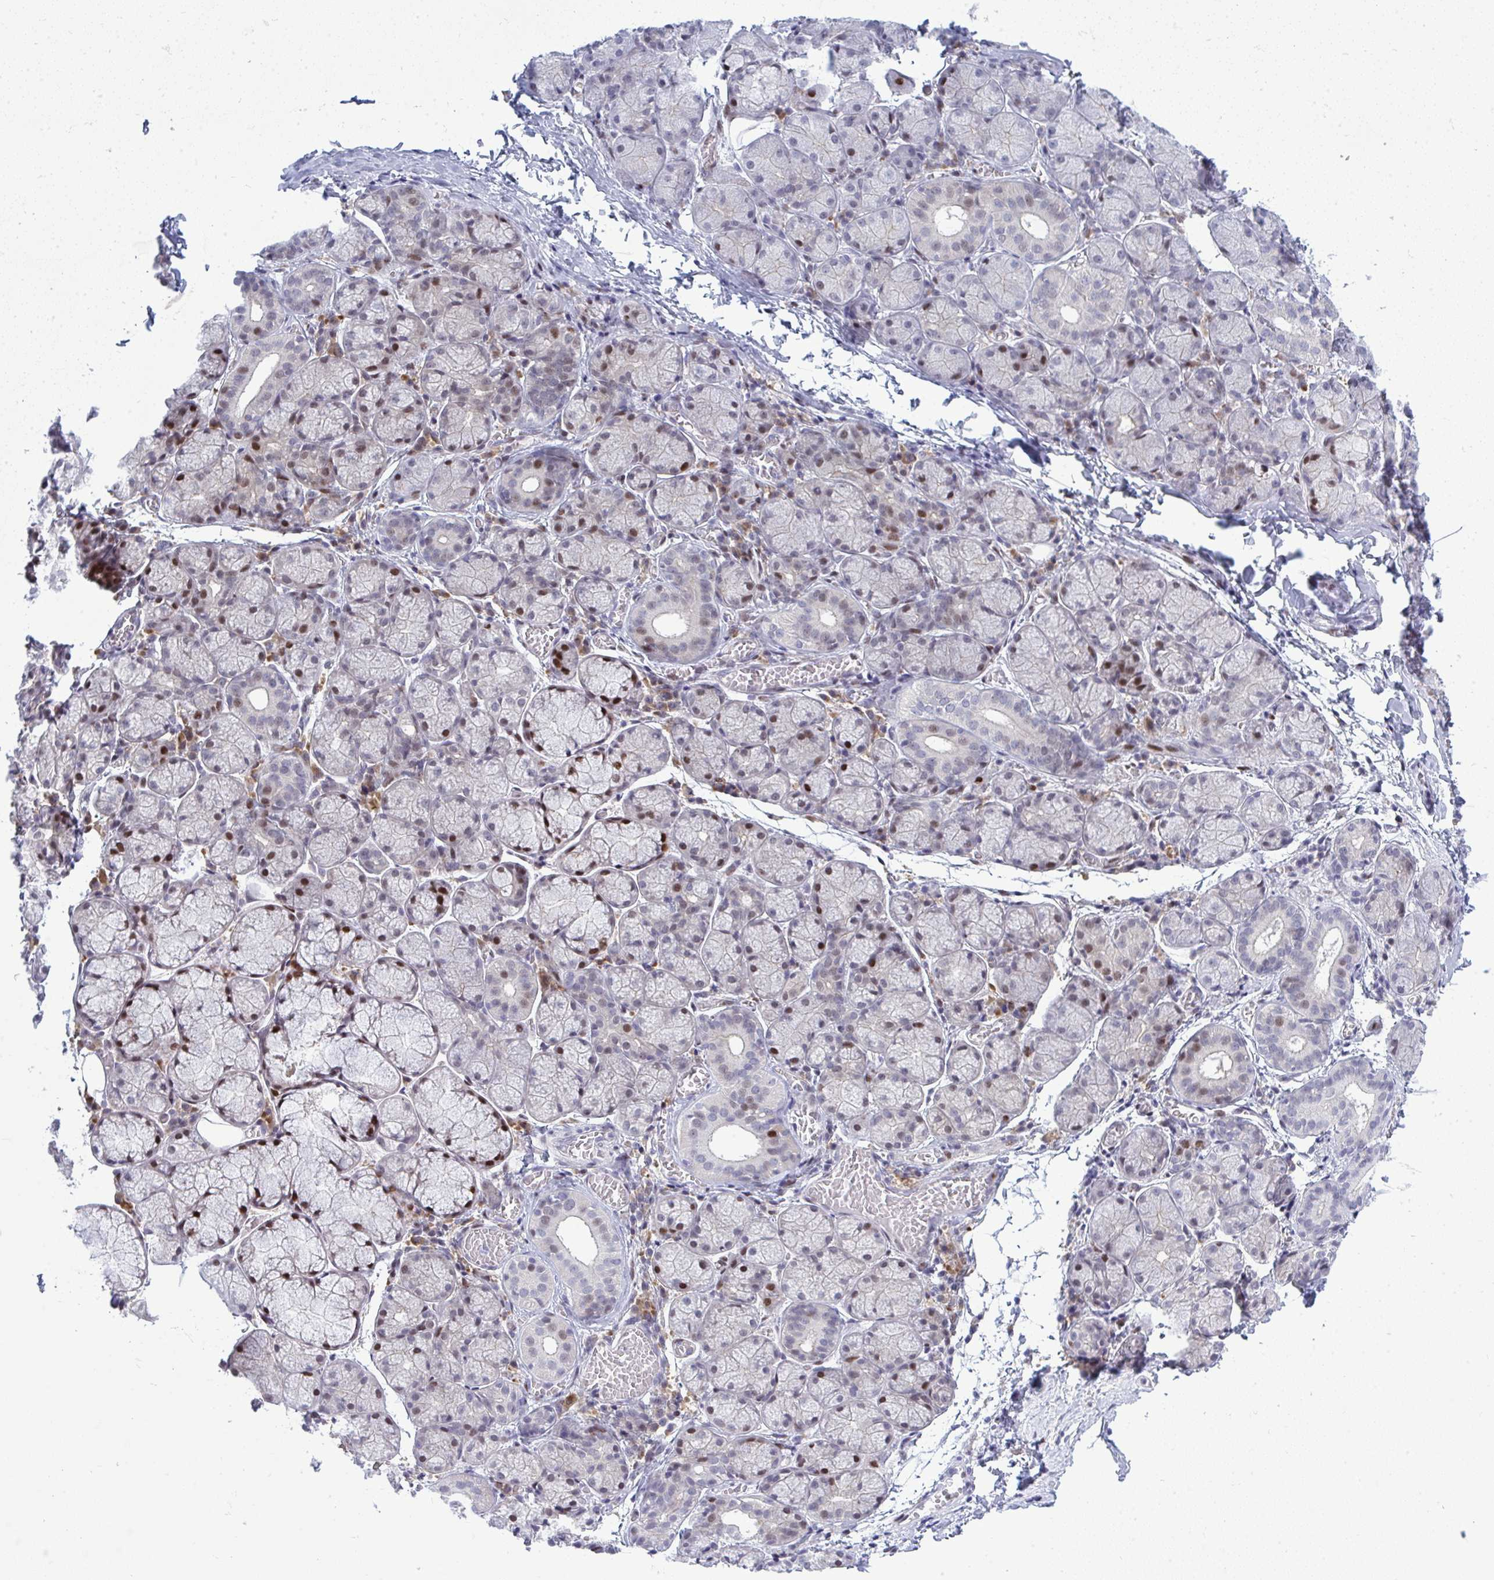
{"staining": {"intensity": "moderate", "quantity": "25%-75%", "location": "nuclear"}, "tissue": "salivary gland", "cell_type": "Glandular cells", "image_type": "normal", "snomed": [{"axis": "morphology", "description": "Normal tissue, NOS"}, {"axis": "topography", "description": "Salivary gland"}], "caption": "The histopathology image shows a brown stain indicating the presence of a protein in the nuclear of glandular cells in salivary gland. (DAB (3,3'-diaminobenzidine) = brown stain, brightfield microscopy at high magnification).", "gene": "TAB1", "patient": {"sex": "female", "age": 24}}